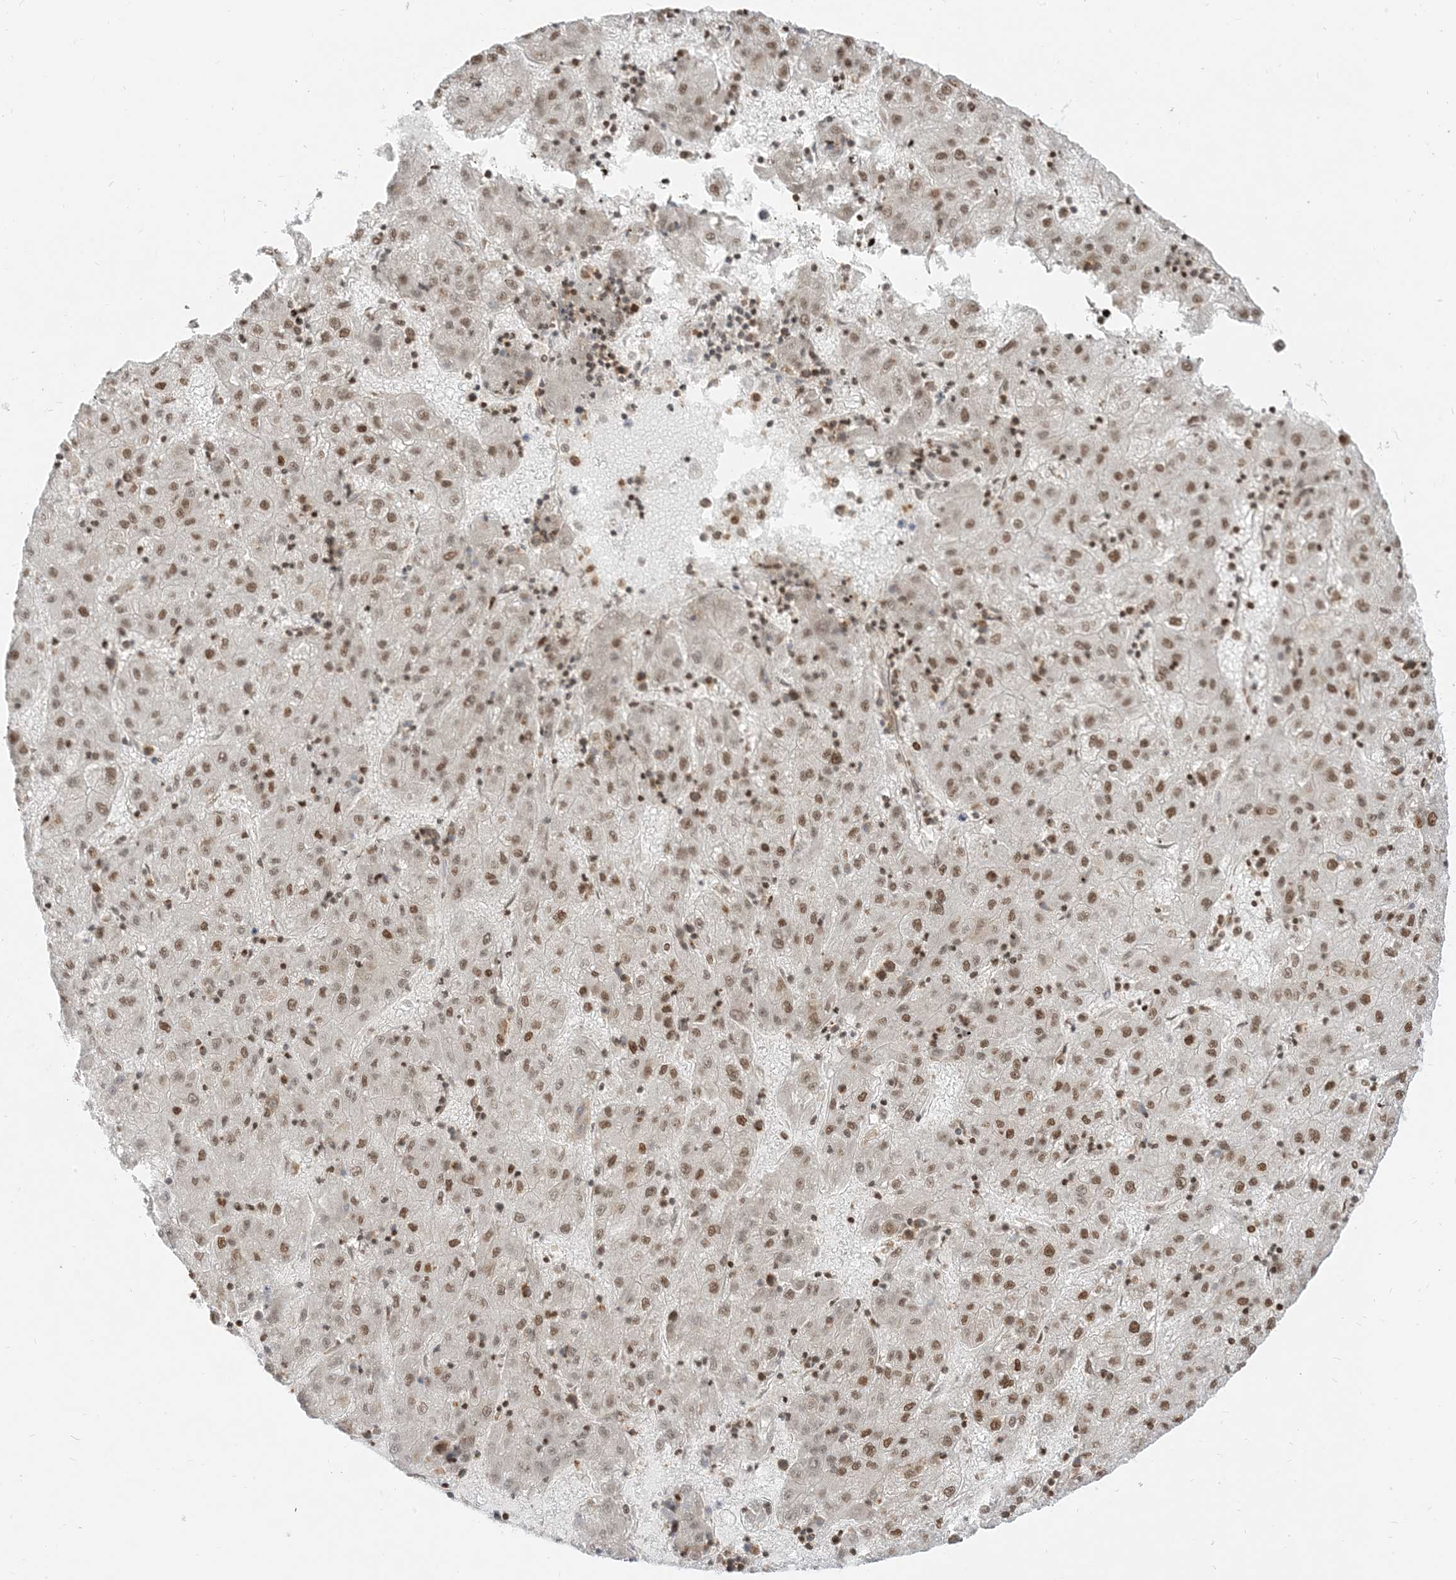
{"staining": {"intensity": "moderate", "quantity": ">75%", "location": "nuclear"}, "tissue": "liver cancer", "cell_type": "Tumor cells", "image_type": "cancer", "snomed": [{"axis": "morphology", "description": "Carcinoma, Hepatocellular, NOS"}, {"axis": "topography", "description": "Liver"}], "caption": "Liver hepatocellular carcinoma stained with IHC demonstrates moderate nuclear positivity in about >75% of tumor cells.", "gene": "ARGLU1", "patient": {"sex": "male", "age": 72}}